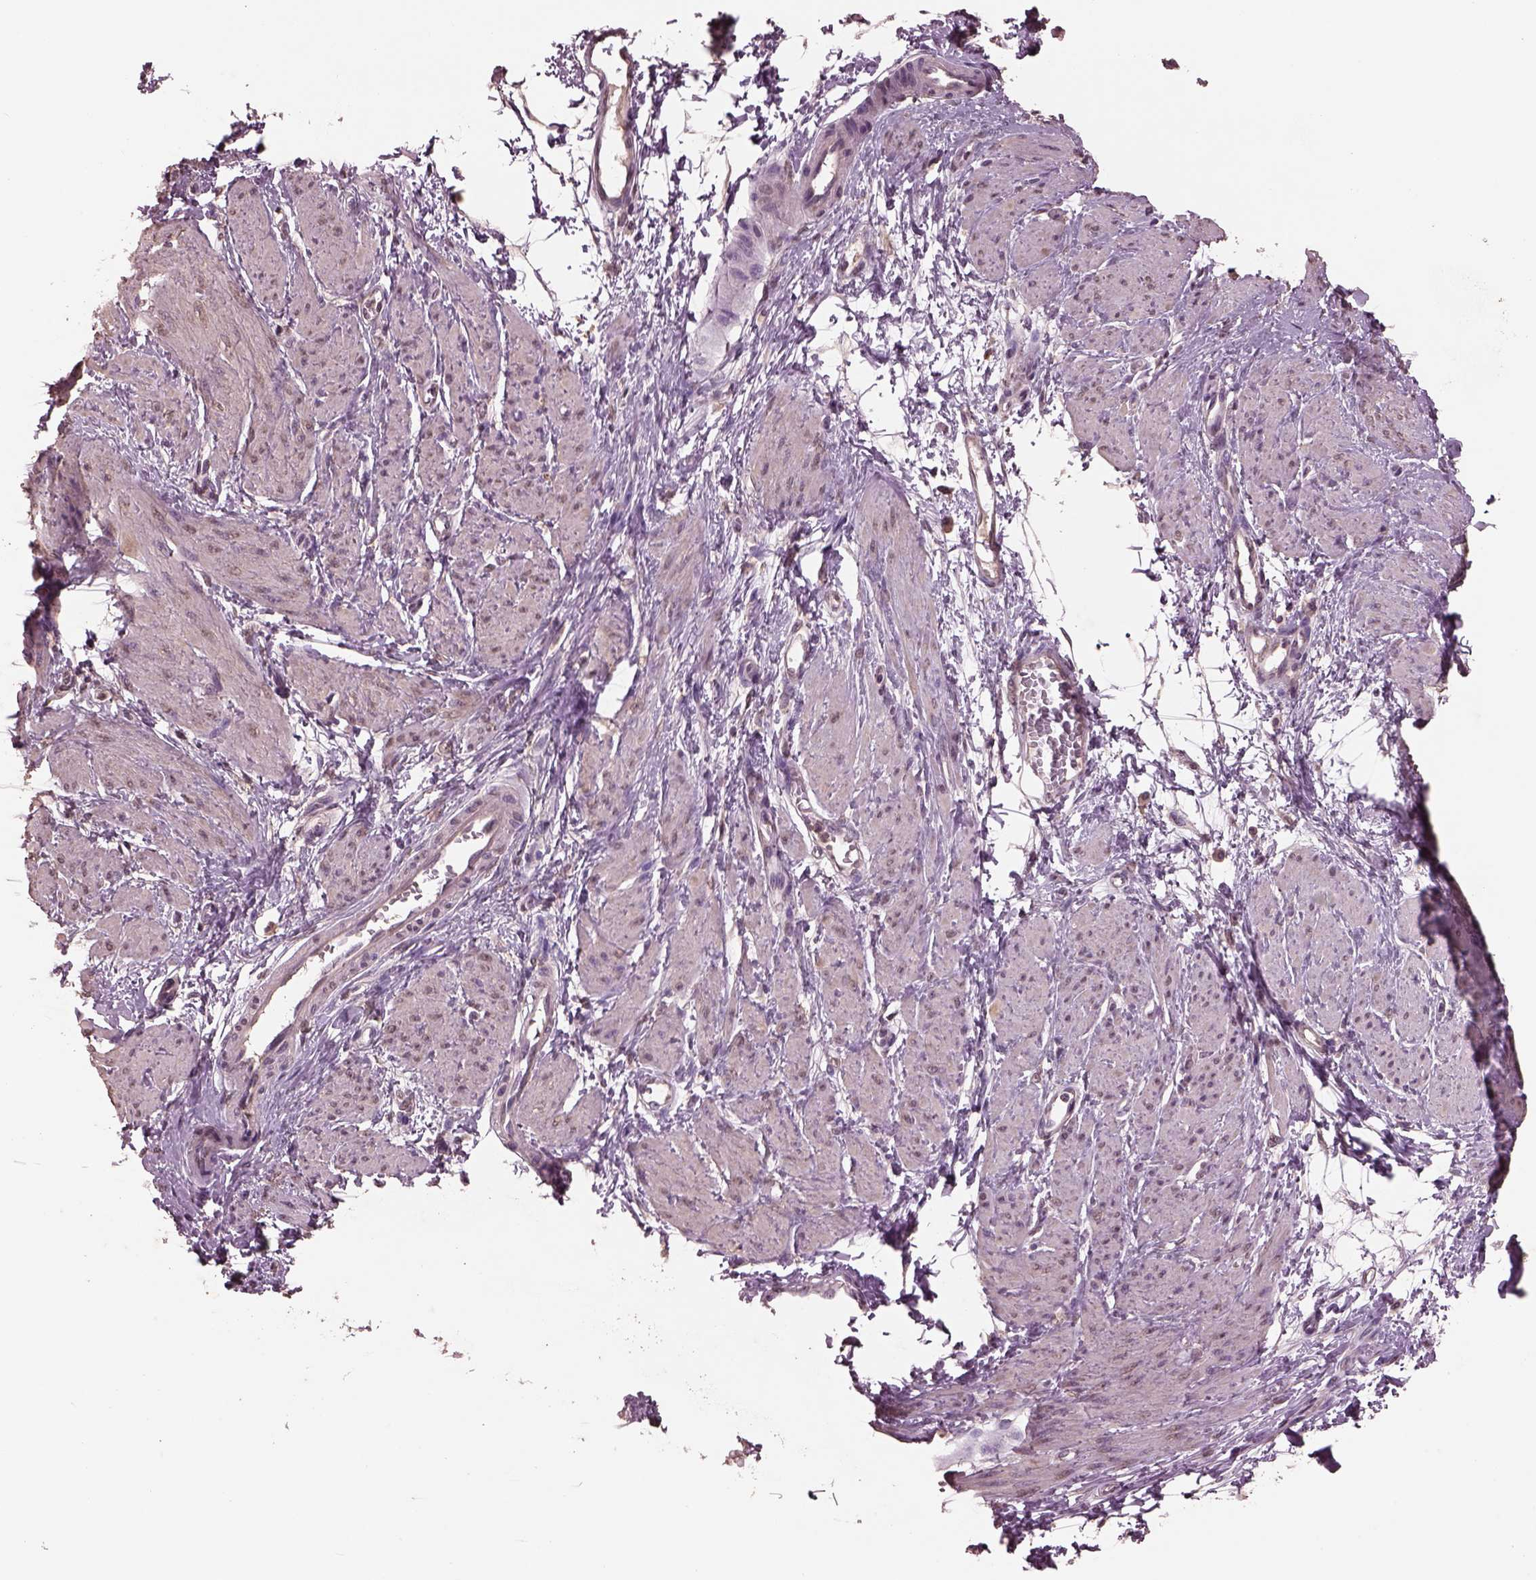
{"staining": {"intensity": "weak", "quantity": "25%-75%", "location": "nuclear"}, "tissue": "smooth muscle", "cell_type": "Smooth muscle cells", "image_type": "normal", "snomed": [{"axis": "morphology", "description": "Normal tissue, NOS"}, {"axis": "topography", "description": "Smooth muscle"}, {"axis": "topography", "description": "Uterus"}], "caption": "Weak nuclear protein staining is appreciated in approximately 25%-75% of smooth muscle cells in smooth muscle. The protein is shown in brown color, while the nuclei are stained blue.", "gene": "CPT1C", "patient": {"sex": "female", "age": 39}}